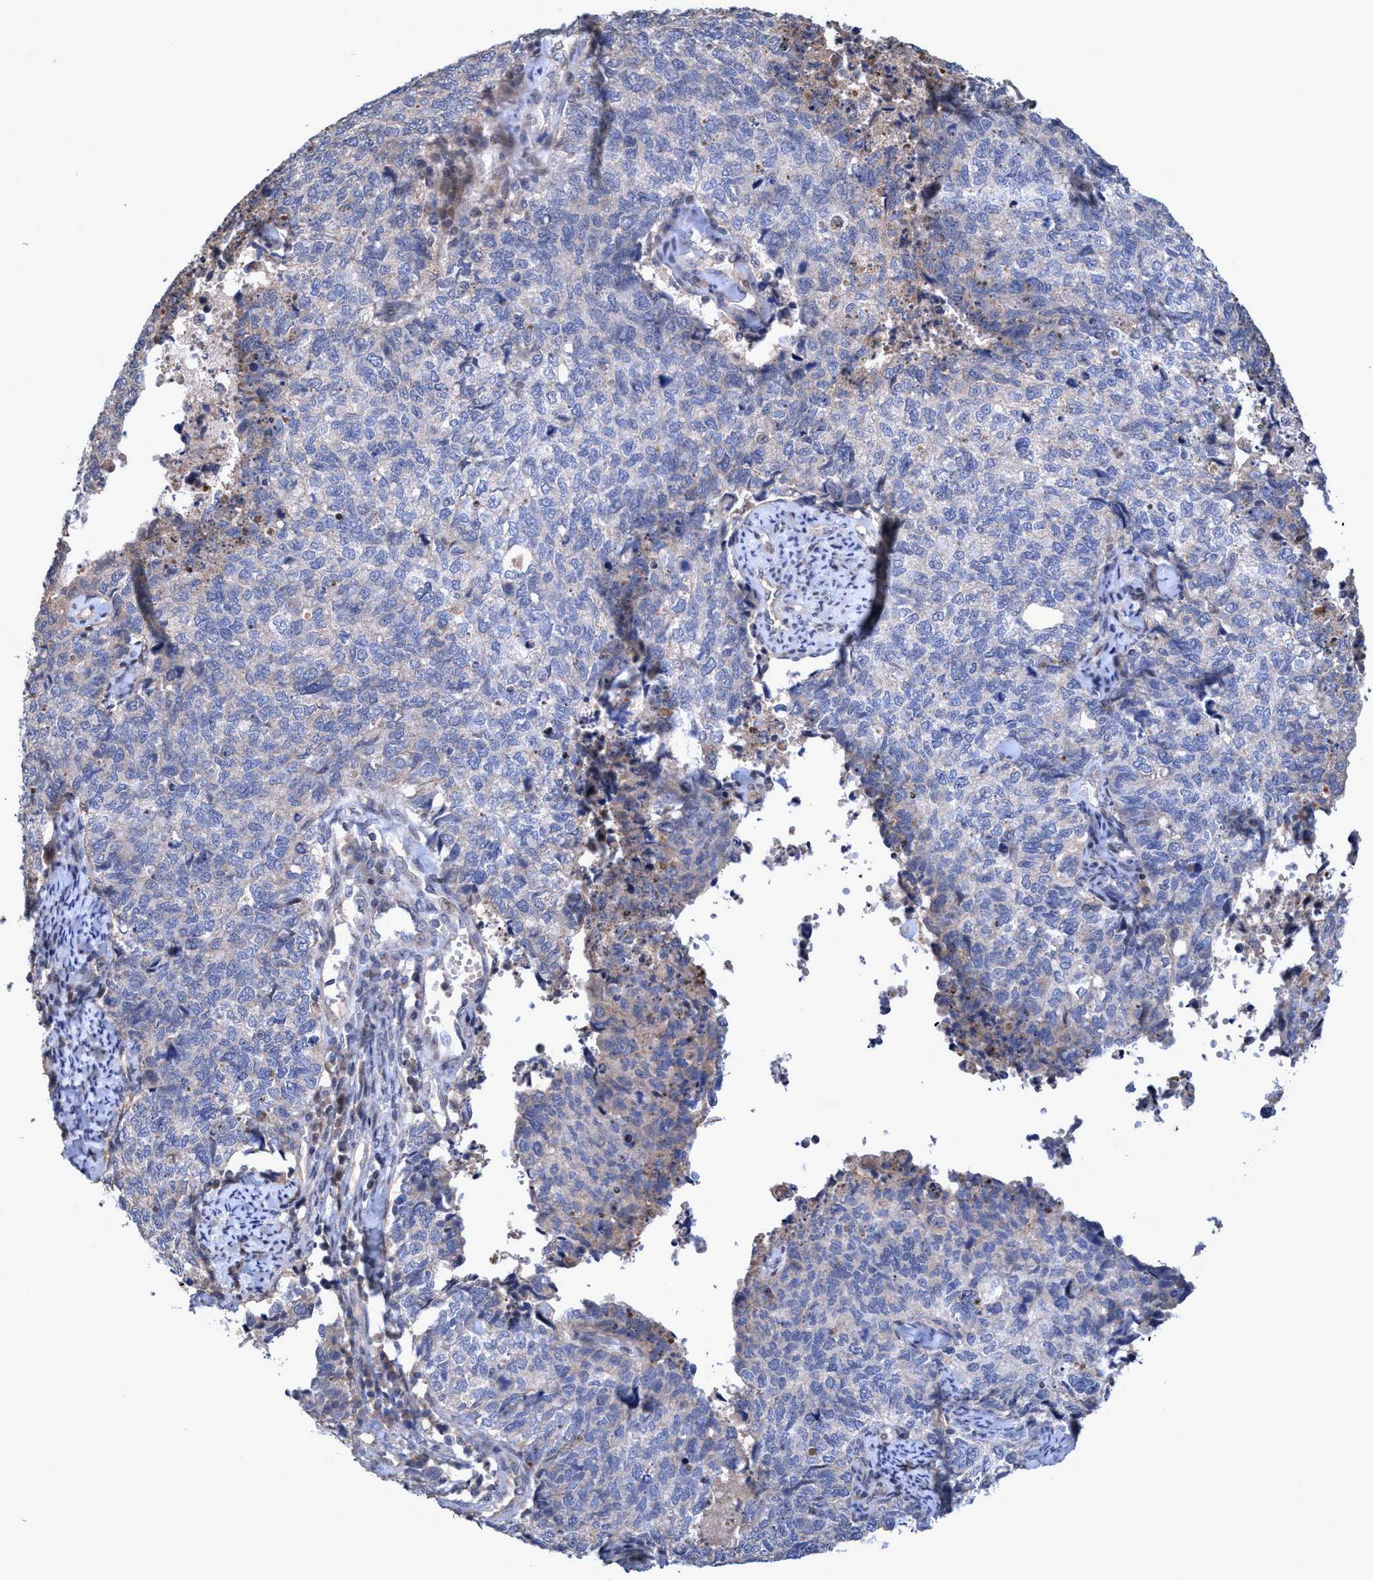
{"staining": {"intensity": "negative", "quantity": "none", "location": "none"}, "tissue": "cervical cancer", "cell_type": "Tumor cells", "image_type": "cancer", "snomed": [{"axis": "morphology", "description": "Squamous cell carcinoma, NOS"}, {"axis": "topography", "description": "Cervix"}], "caption": "Protein analysis of cervical cancer demonstrates no significant positivity in tumor cells.", "gene": "ZNF677", "patient": {"sex": "female", "age": 63}}